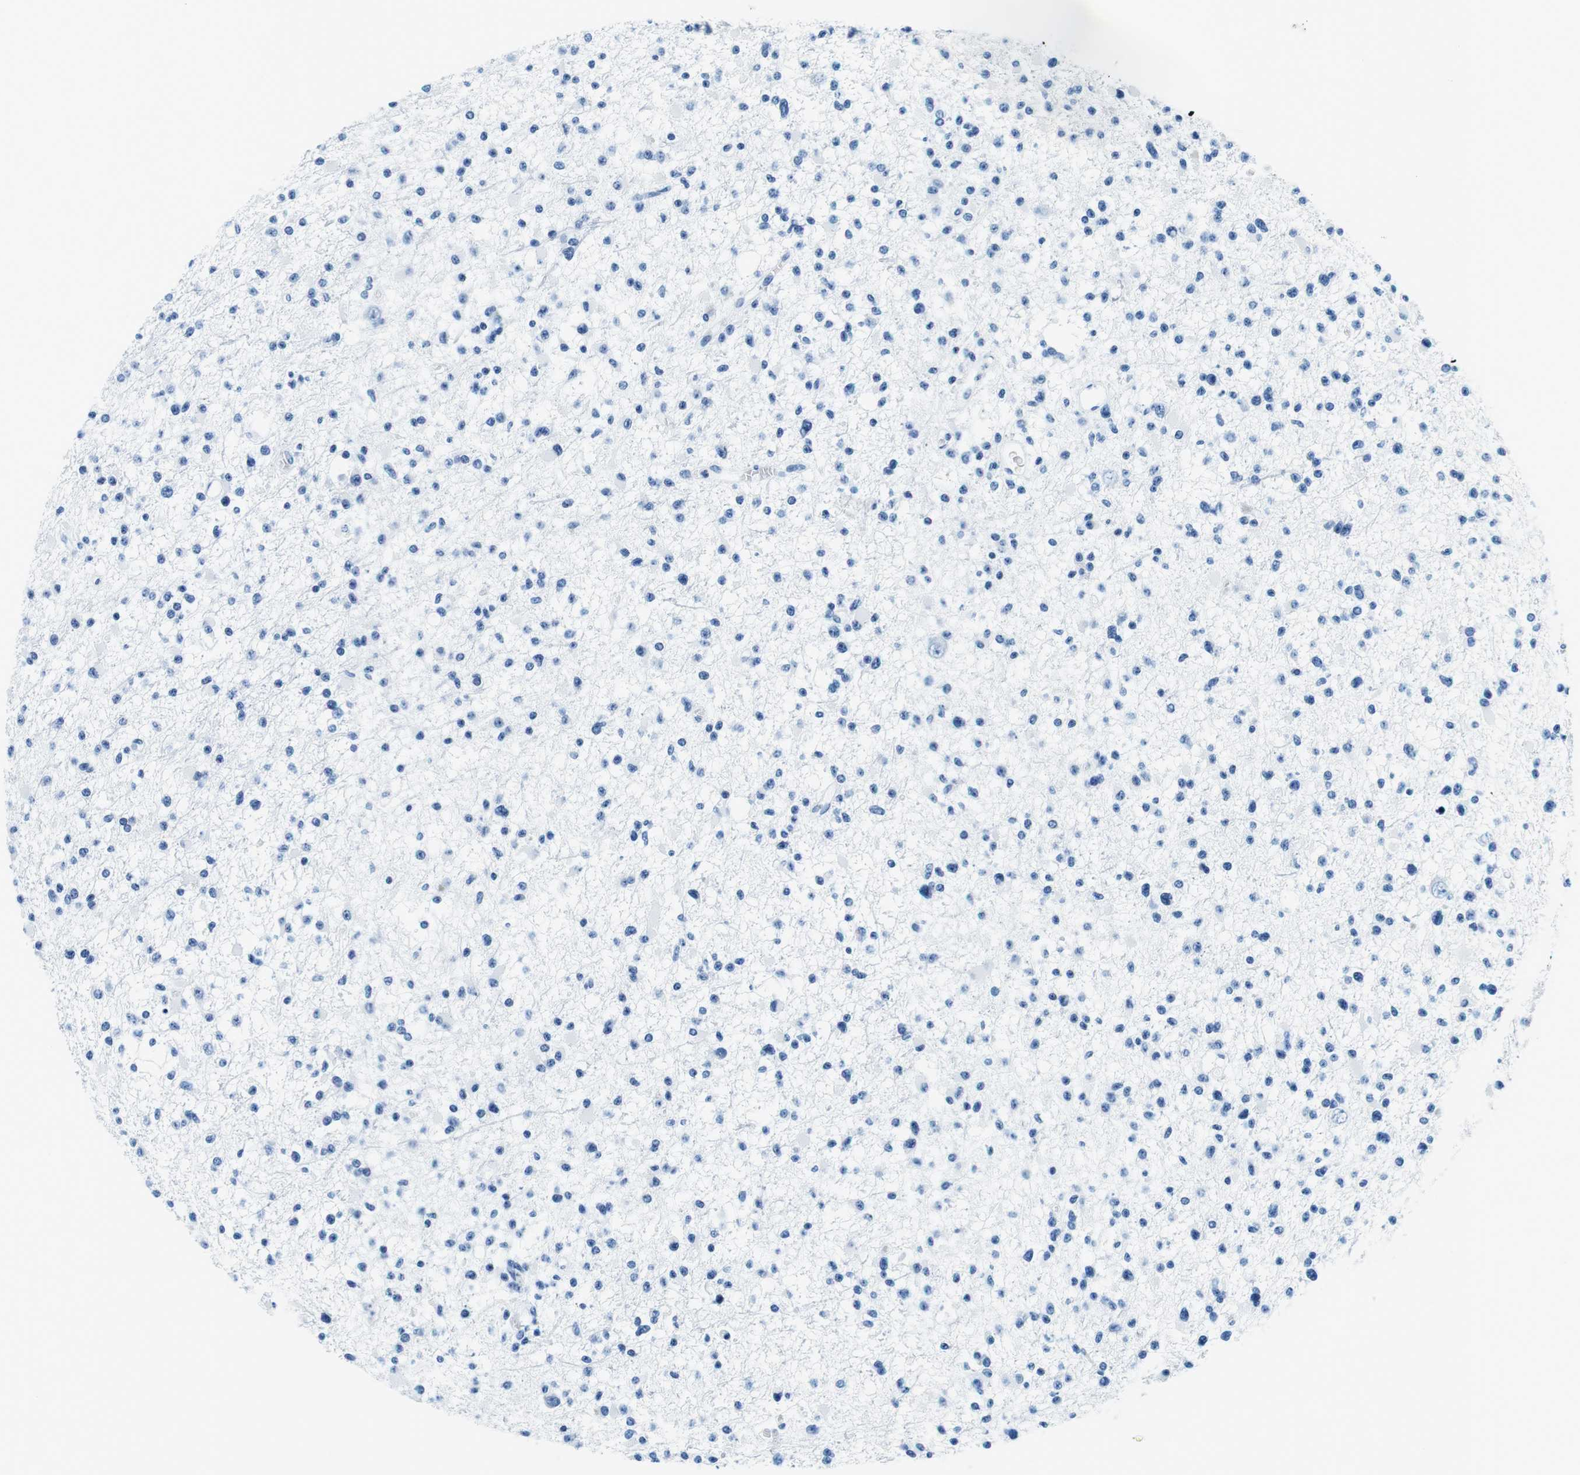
{"staining": {"intensity": "negative", "quantity": "none", "location": "none"}, "tissue": "glioma", "cell_type": "Tumor cells", "image_type": "cancer", "snomed": [{"axis": "morphology", "description": "Glioma, malignant, Low grade"}, {"axis": "topography", "description": "Brain"}], "caption": "An immunohistochemistry (IHC) histopathology image of glioma is shown. There is no staining in tumor cells of glioma. (DAB (3,3'-diaminobenzidine) immunohistochemistry with hematoxylin counter stain).", "gene": "ELANE", "patient": {"sex": "female", "age": 22}}